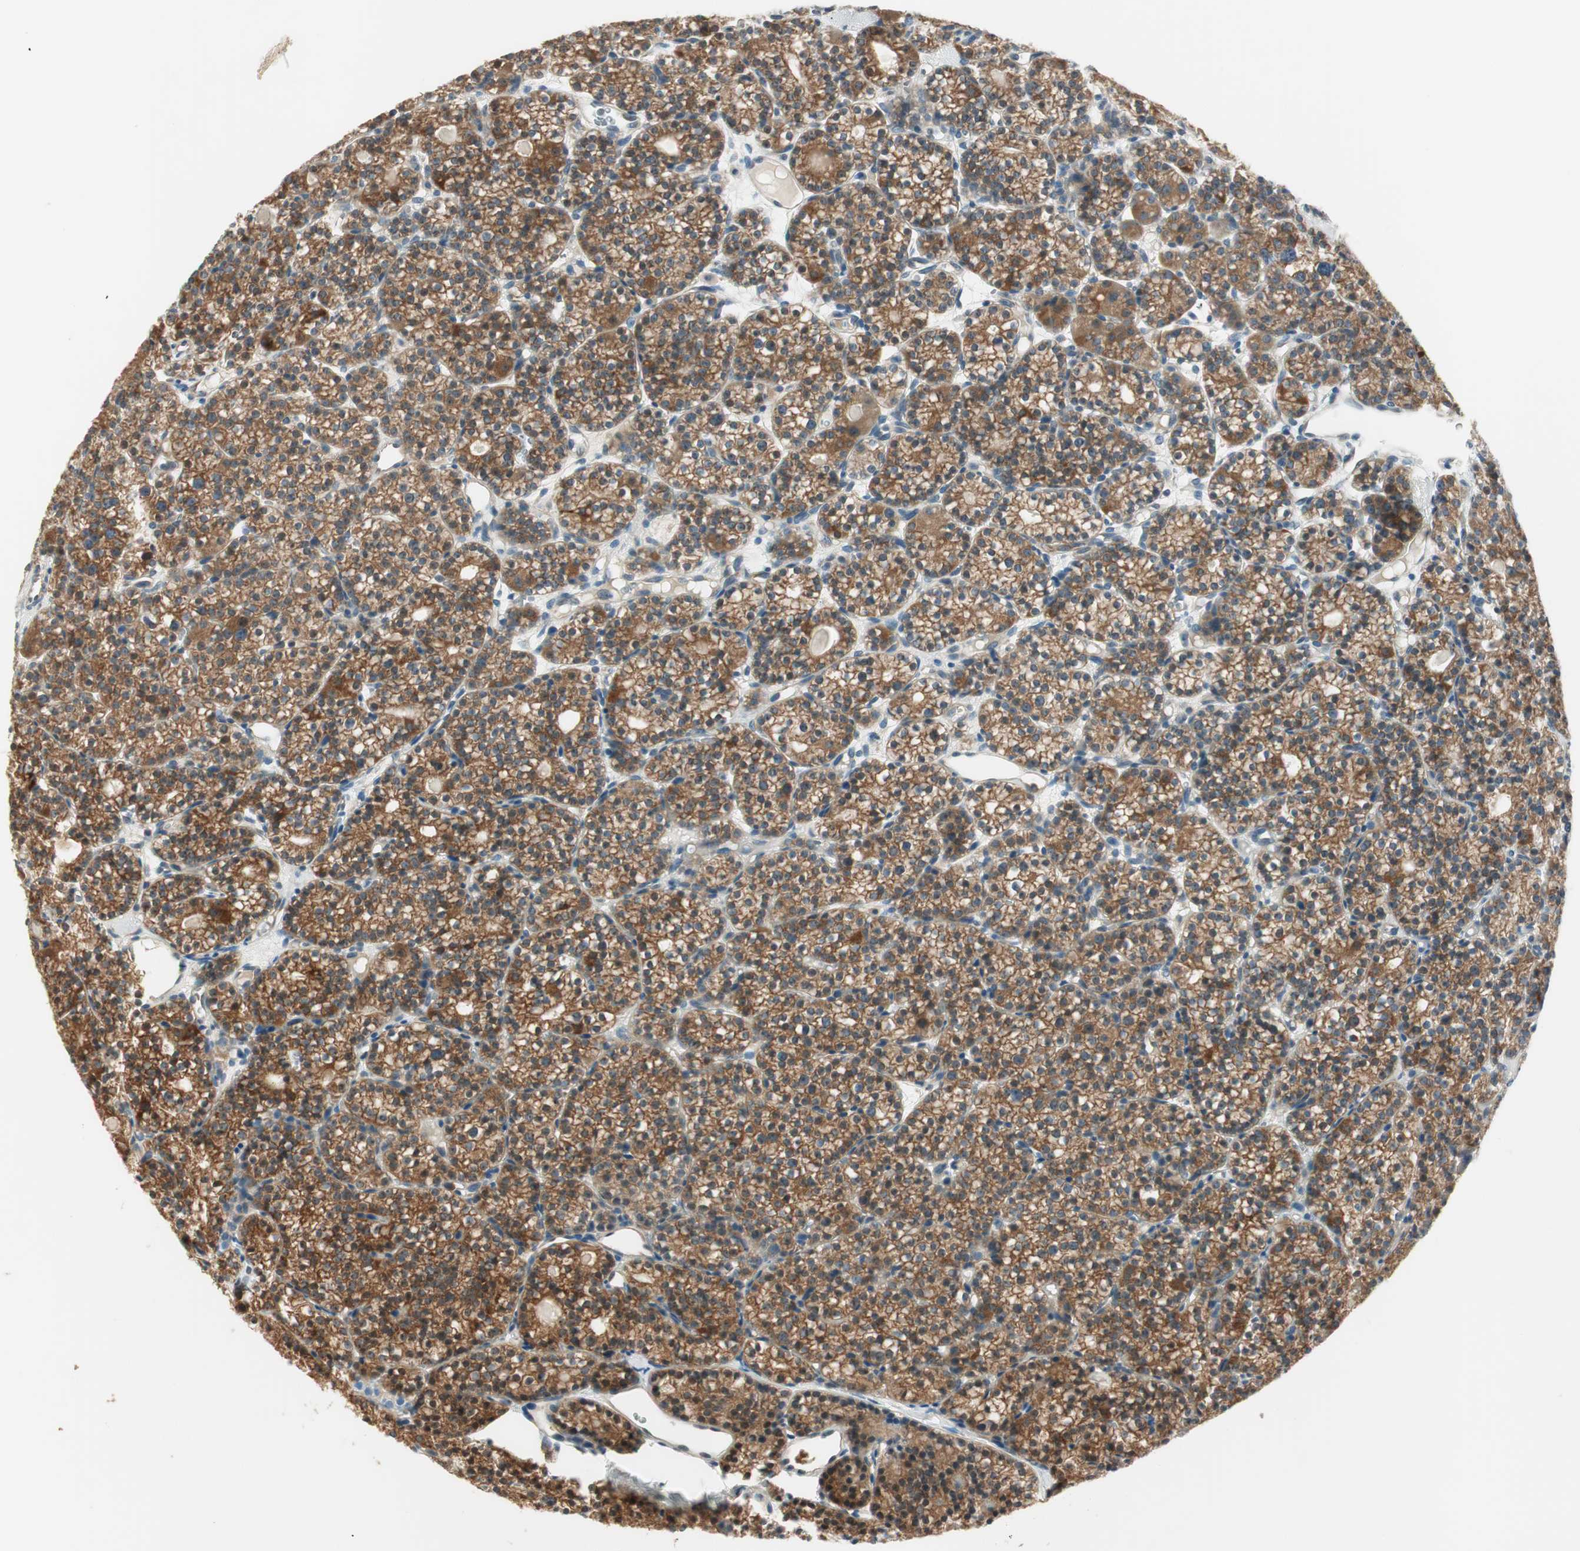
{"staining": {"intensity": "moderate", "quantity": ">75%", "location": "cytoplasmic/membranous"}, "tissue": "parathyroid gland", "cell_type": "Glandular cells", "image_type": "normal", "snomed": [{"axis": "morphology", "description": "Normal tissue, NOS"}, {"axis": "topography", "description": "Parathyroid gland"}], "caption": "Immunohistochemical staining of normal parathyroid gland demonstrates >75% levels of moderate cytoplasmic/membranous protein staining in about >75% of glandular cells. (brown staining indicates protein expression, while blue staining denotes nuclei).", "gene": "IPO5", "patient": {"sex": "female", "age": 64}}